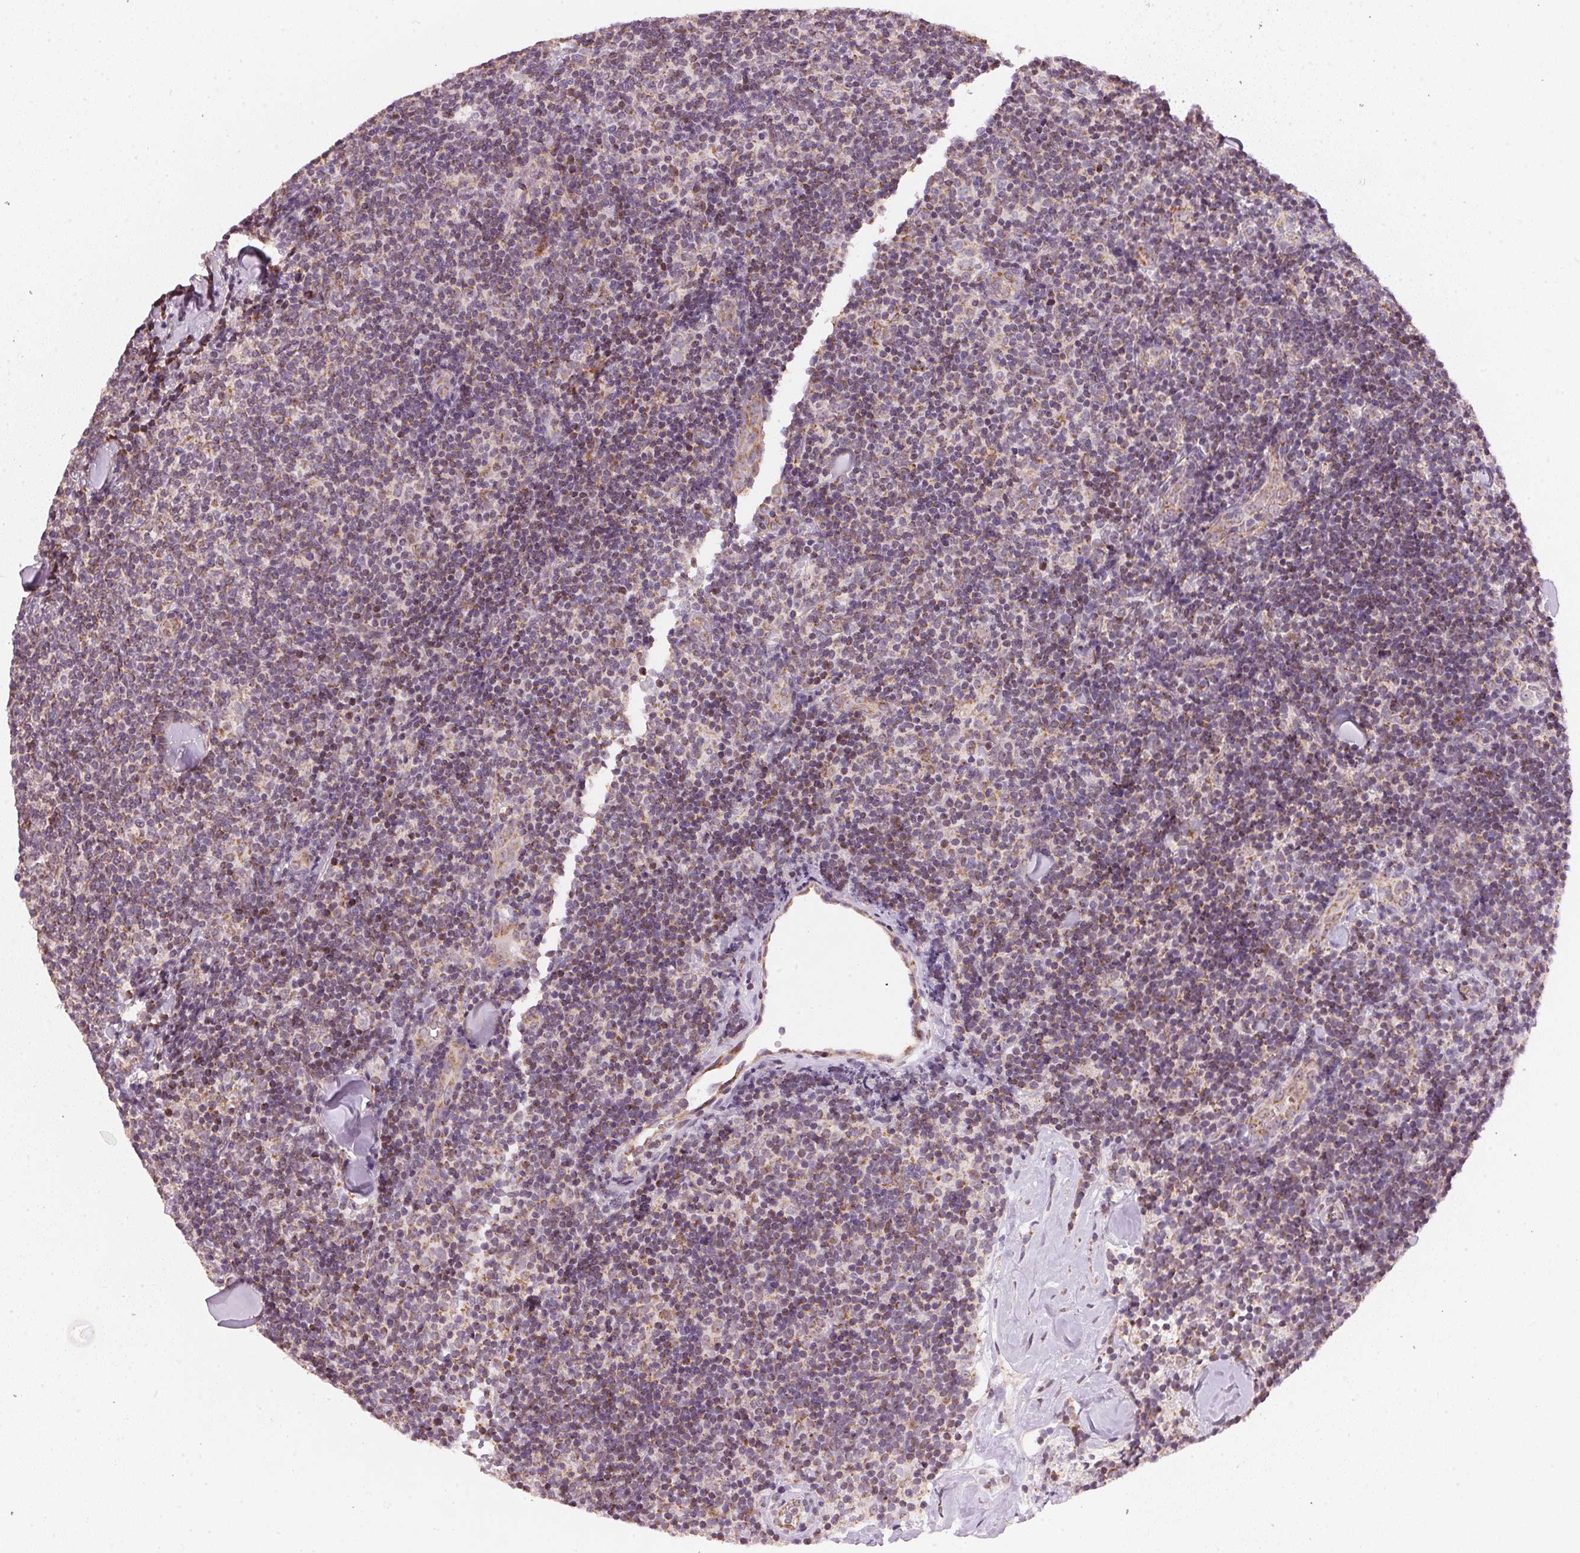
{"staining": {"intensity": "moderate", "quantity": ">75%", "location": "cytoplasmic/membranous"}, "tissue": "lymphoma", "cell_type": "Tumor cells", "image_type": "cancer", "snomed": [{"axis": "morphology", "description": "Malignant lymphoma, non-Hodgkin's type, Low grade"}, {"axis": "topography", "description": "Lymph node"}], "caption": "High-power microscopy captured an immunohistochemistry (IHC) histopathology image of low-grade malignant lymphoma, non-Hodgkin's type, revealing moderate cytoplasmic/membranous positivity in about >75% of tumor cells.", "gene": "COQ7", "patient": {"sex": "female", "age": 56}}